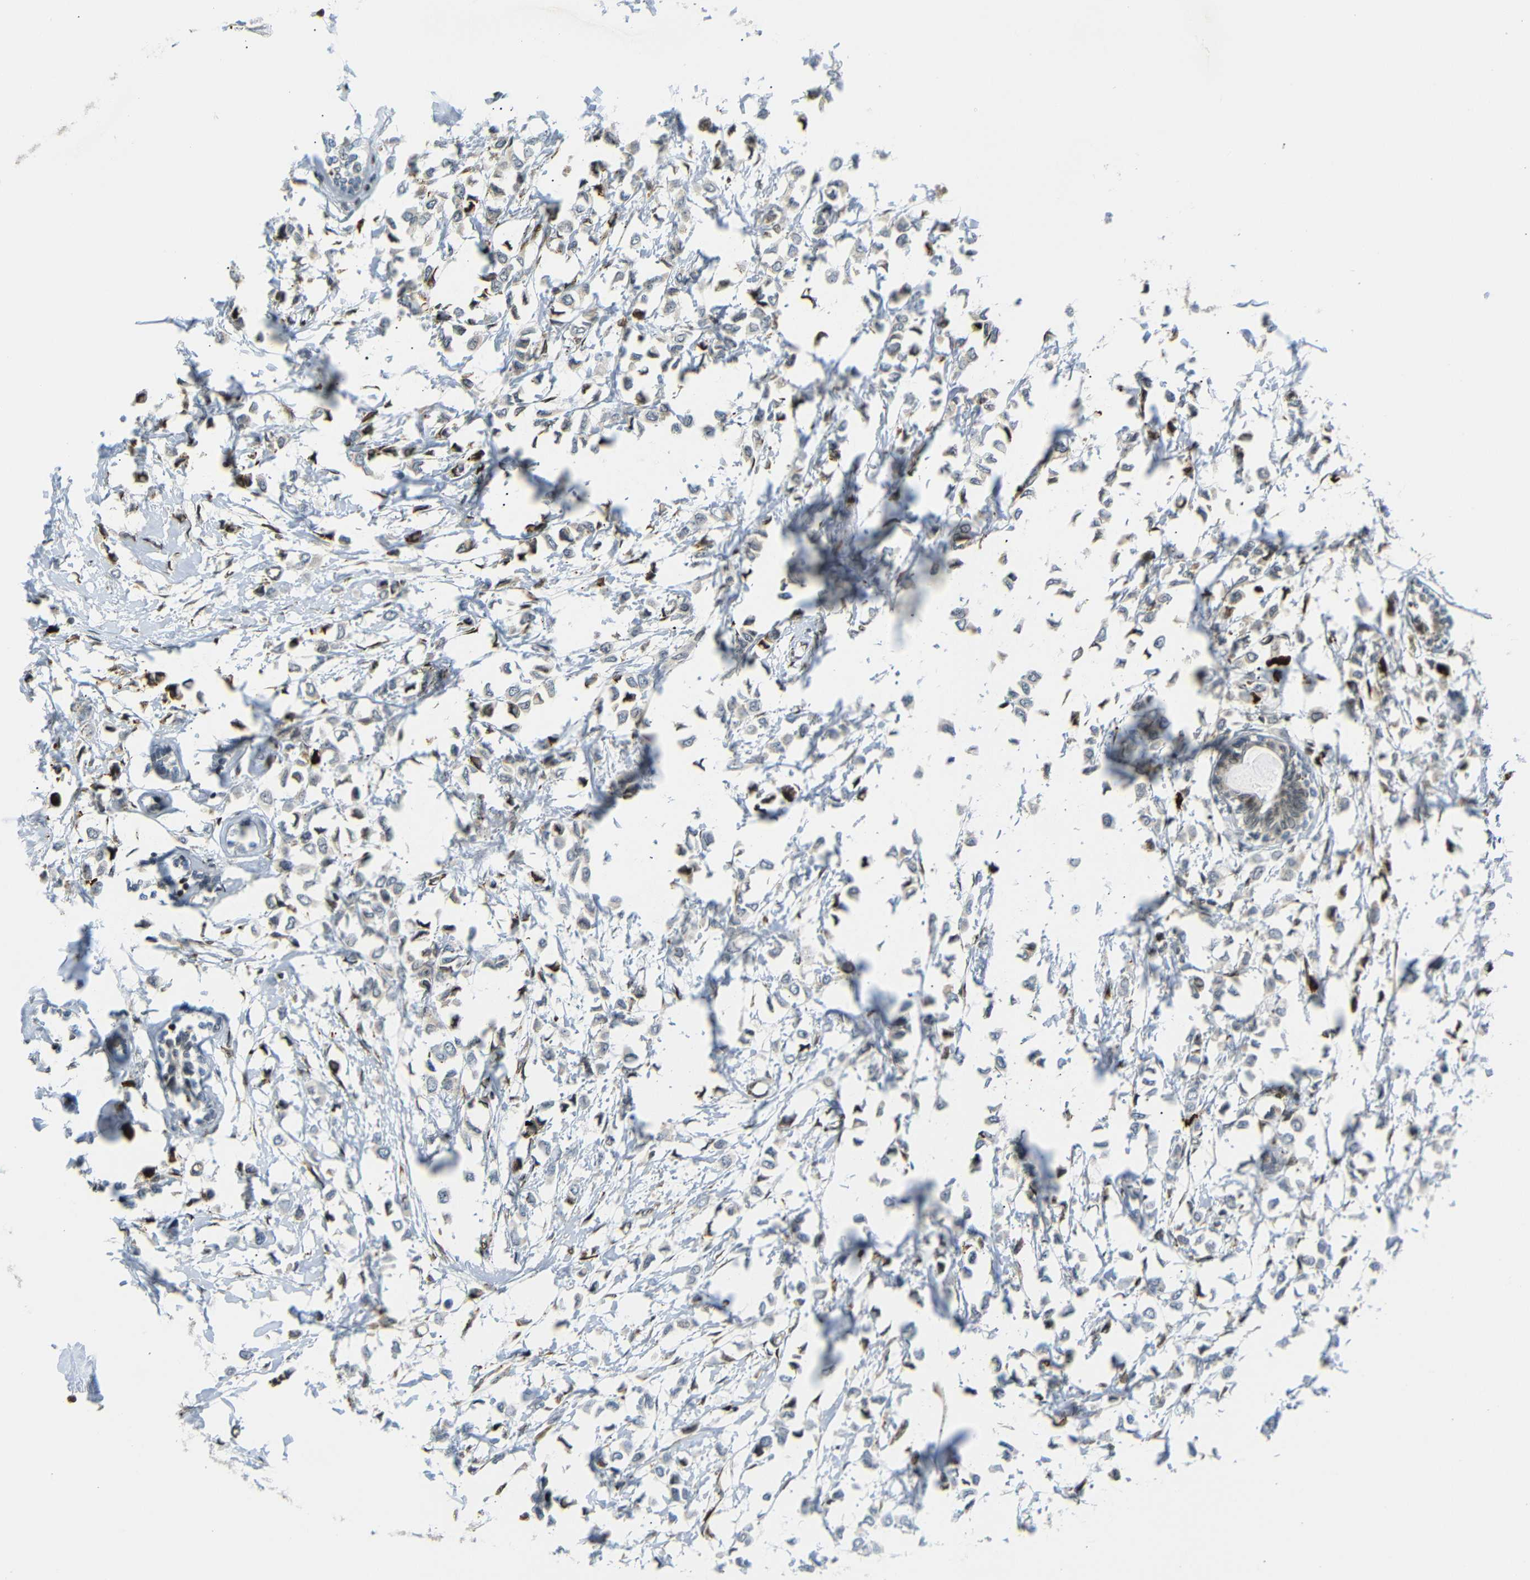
{"staining": {"intensity": "negative", "quantity": "none", "location": "none"}, "tissue": "breast cancer", "cell_type": "Tumor cells", "image_type": "cancer", "snomed": [{"axis": "morphology", "description": "Lobular carcinoma"}, {"axis": "topography", "description": "Breast"}], "caption": "IHC histopathology image of breast cancer (lobular carcinoma) stained for a protein (brown), which shows no staining in tumor cells.", "gene": "SPCS2", "patient": {"sex": "female", "age": 51}}